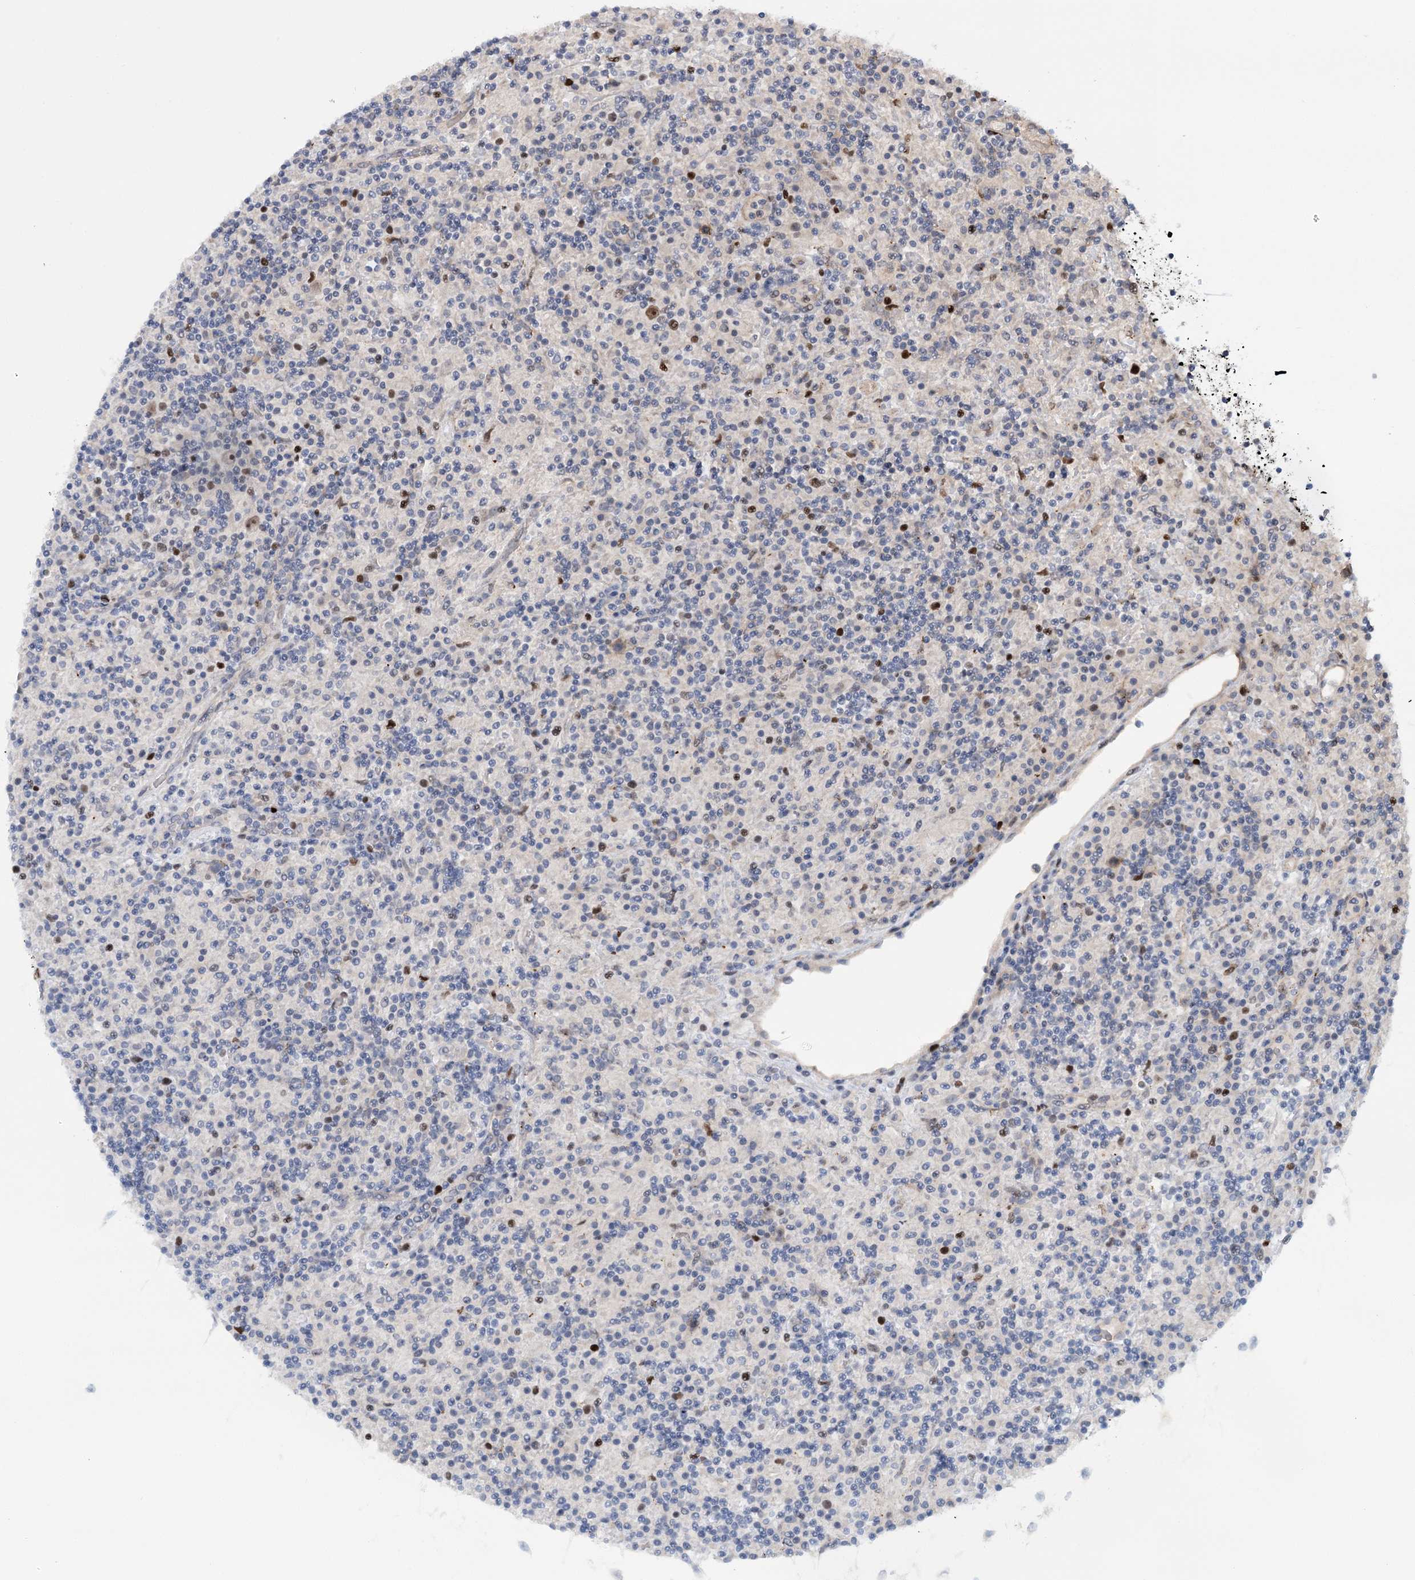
{"staining": {"intensity": "moderate", "quantity": ">75%", "location": "nuclear"}, "tissue": "lymphoma", "cell_type": "Tumor cells", "image_type": "cancer", "snomed": [{"axis": "morphology", "description": "Hodgkin's disease, NOS"}, {"axis": "topography", "description": "Lymph node"}], "caption": "Hodgkin's disease stained with DAB (3,3'-diaminobenzidine) IHC displays medium levels of moderate nuclear expression in about >75% of tumor cells. The protein of interest is shown in brown color, while the nuclei are stained blue.", "gene": "PIK3C2A", "patient": {"sex": "male", "age": 70}}